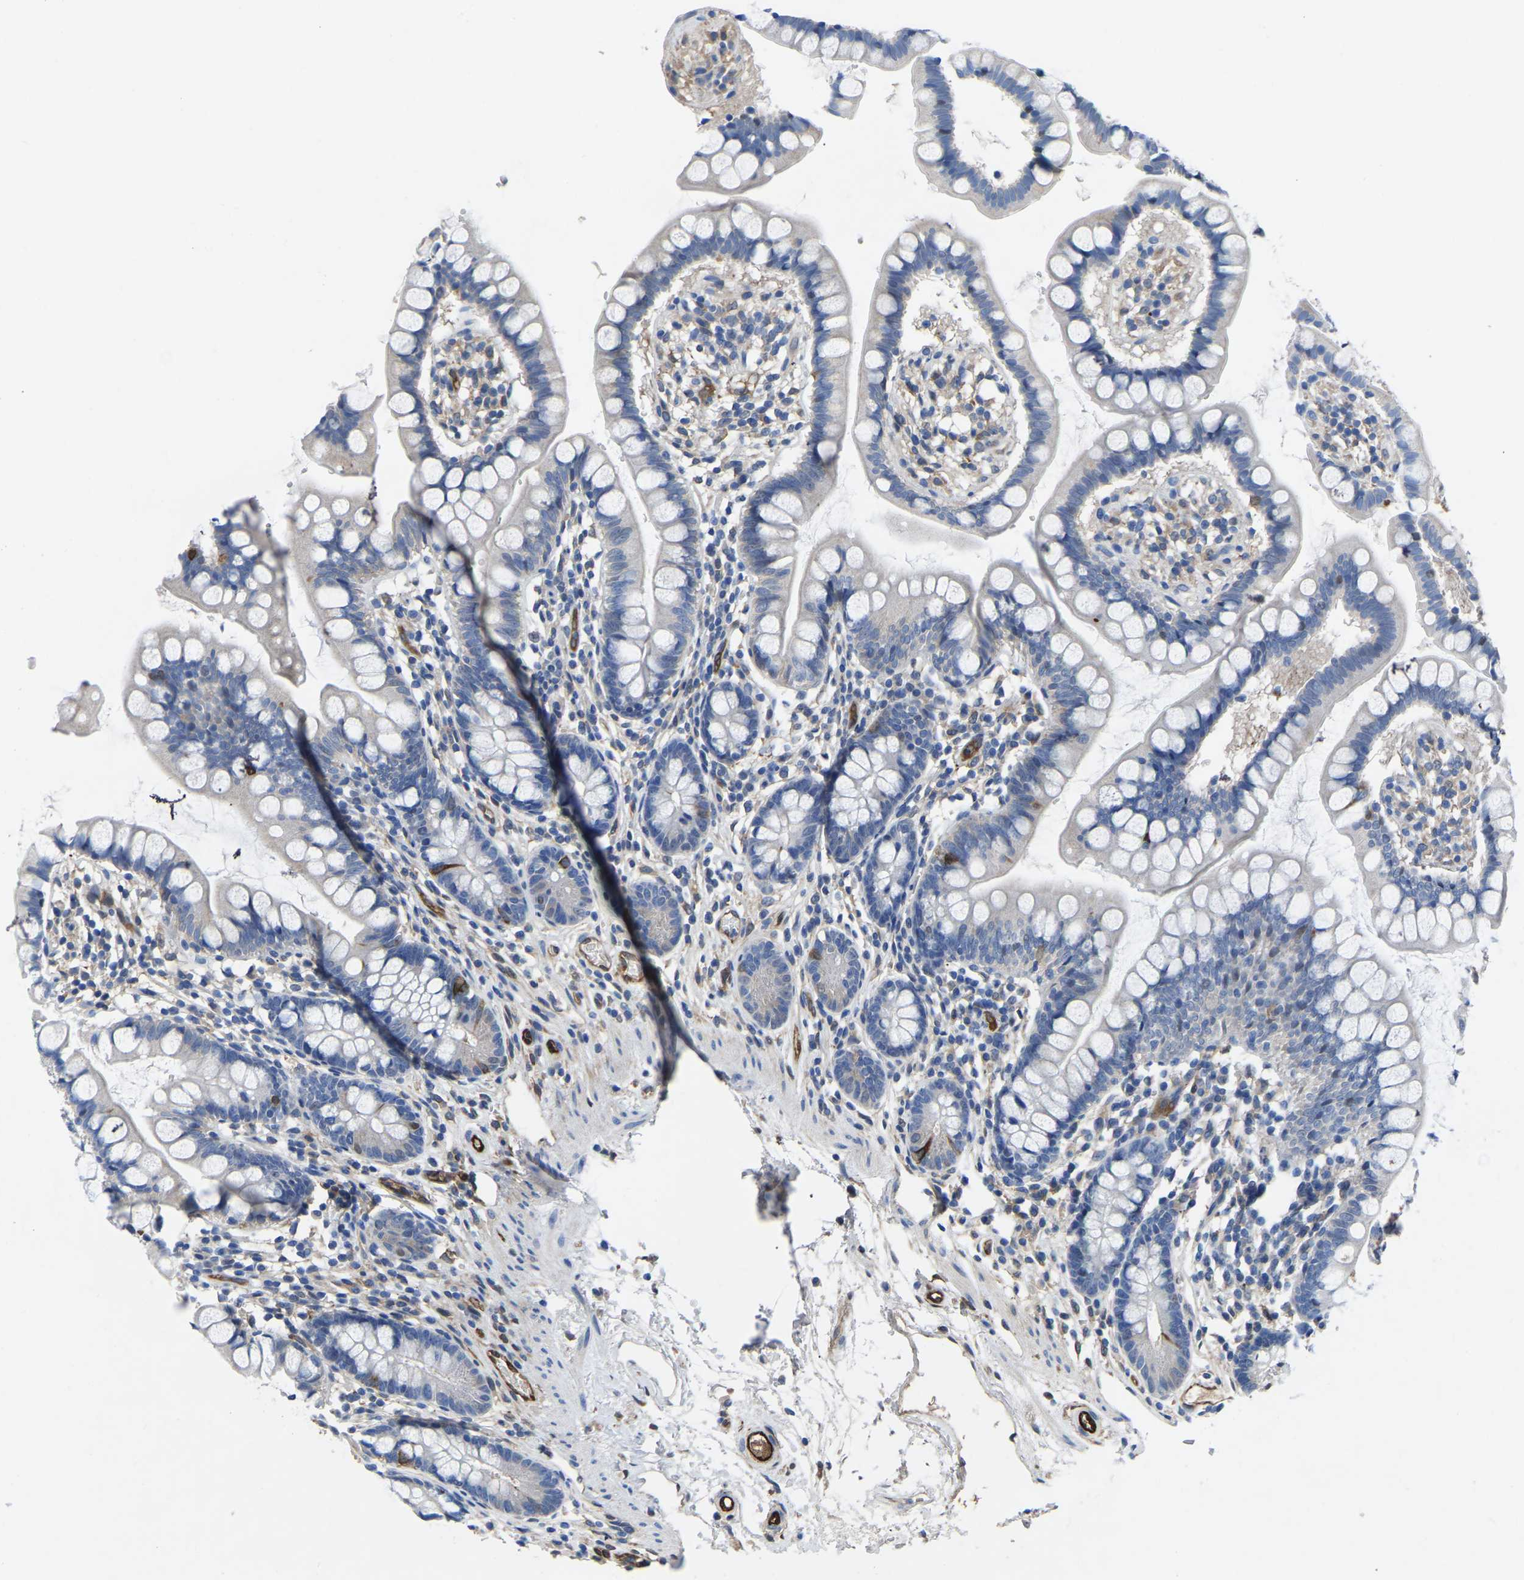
{"staining": {"intensity": "strong", "quantity": "<25%", "location": "cytoplasmic/membranous"}, "tissue": "small intestine", "cell_type": "Glandular cells", "image_type": "normal", "snomed": [{"axis": "morphology", "description": "Normal tissue, NOS"}, {"axis": "topography", "description": "Small intestine"}], "caption": "The micrograph displays immunohistochemical staining of unremarkable small intestine. There is strong cytoplasmic/membranous expression is identified in about <25% of glandular cells.", "gene": "ATG2B", "patient": {"sex": "female", "age": 84}}